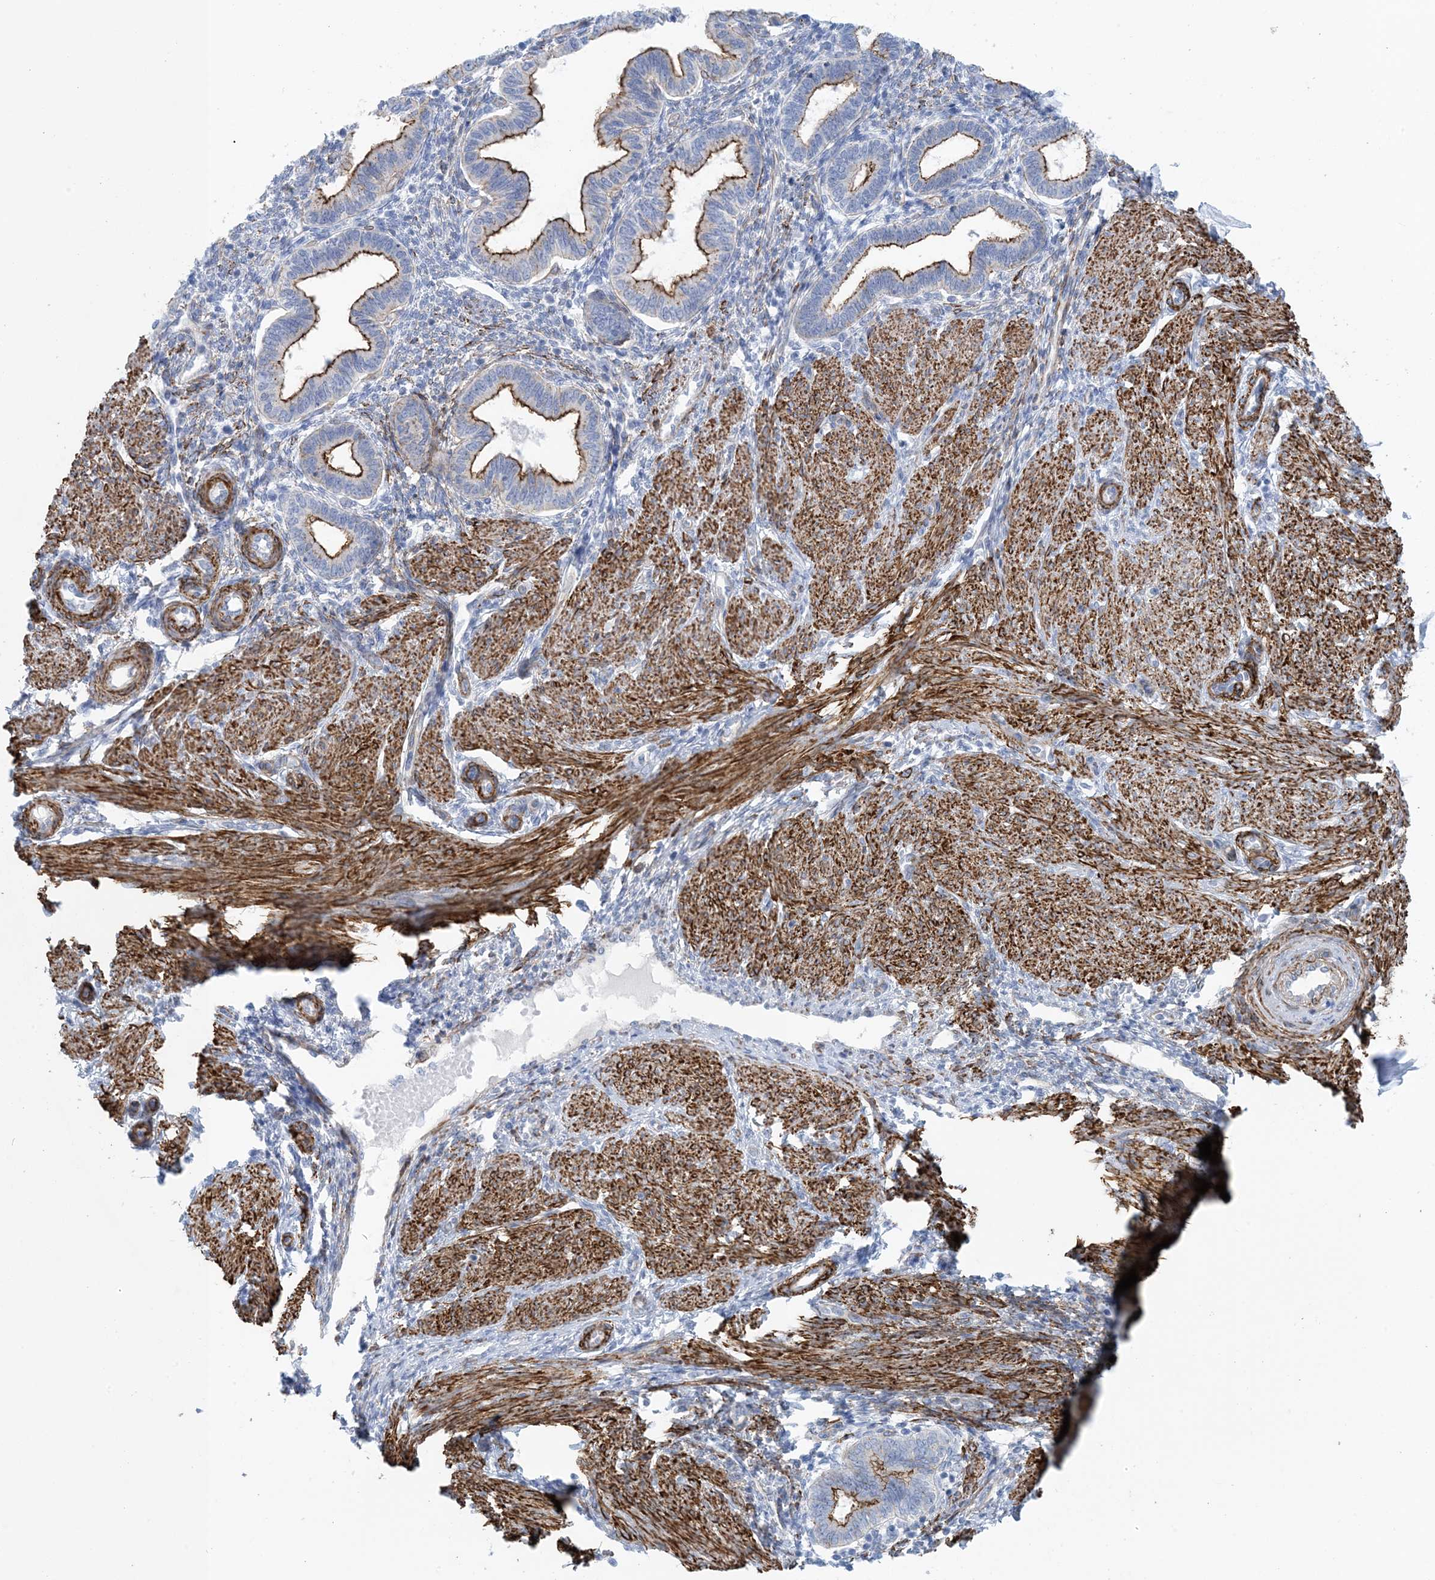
{"staining": {"intensity": "negative", "quantity": "none", "location": "none"}, "tissue": "endometrium", "cell_type": "Cells in endometrial stroma", "image_type": "normal", "snomed": [{"axis": "morphology", "description": "Normal tissue, NOS"}, {"axis": "topography", "description": "Endometrium"}], "caption": "IHC of normal human endometrium shows no positivity in cells in endometrial stroma. (Stains: DAB (3,3'-diaminobenzidine) immunohistochemistry (IHC) with hematoxylin counter stain, Microscopy: brightfield microscopy at high magnification).", "gene": "SHANK1", "patient": {"sex": "female", "age": 53}}